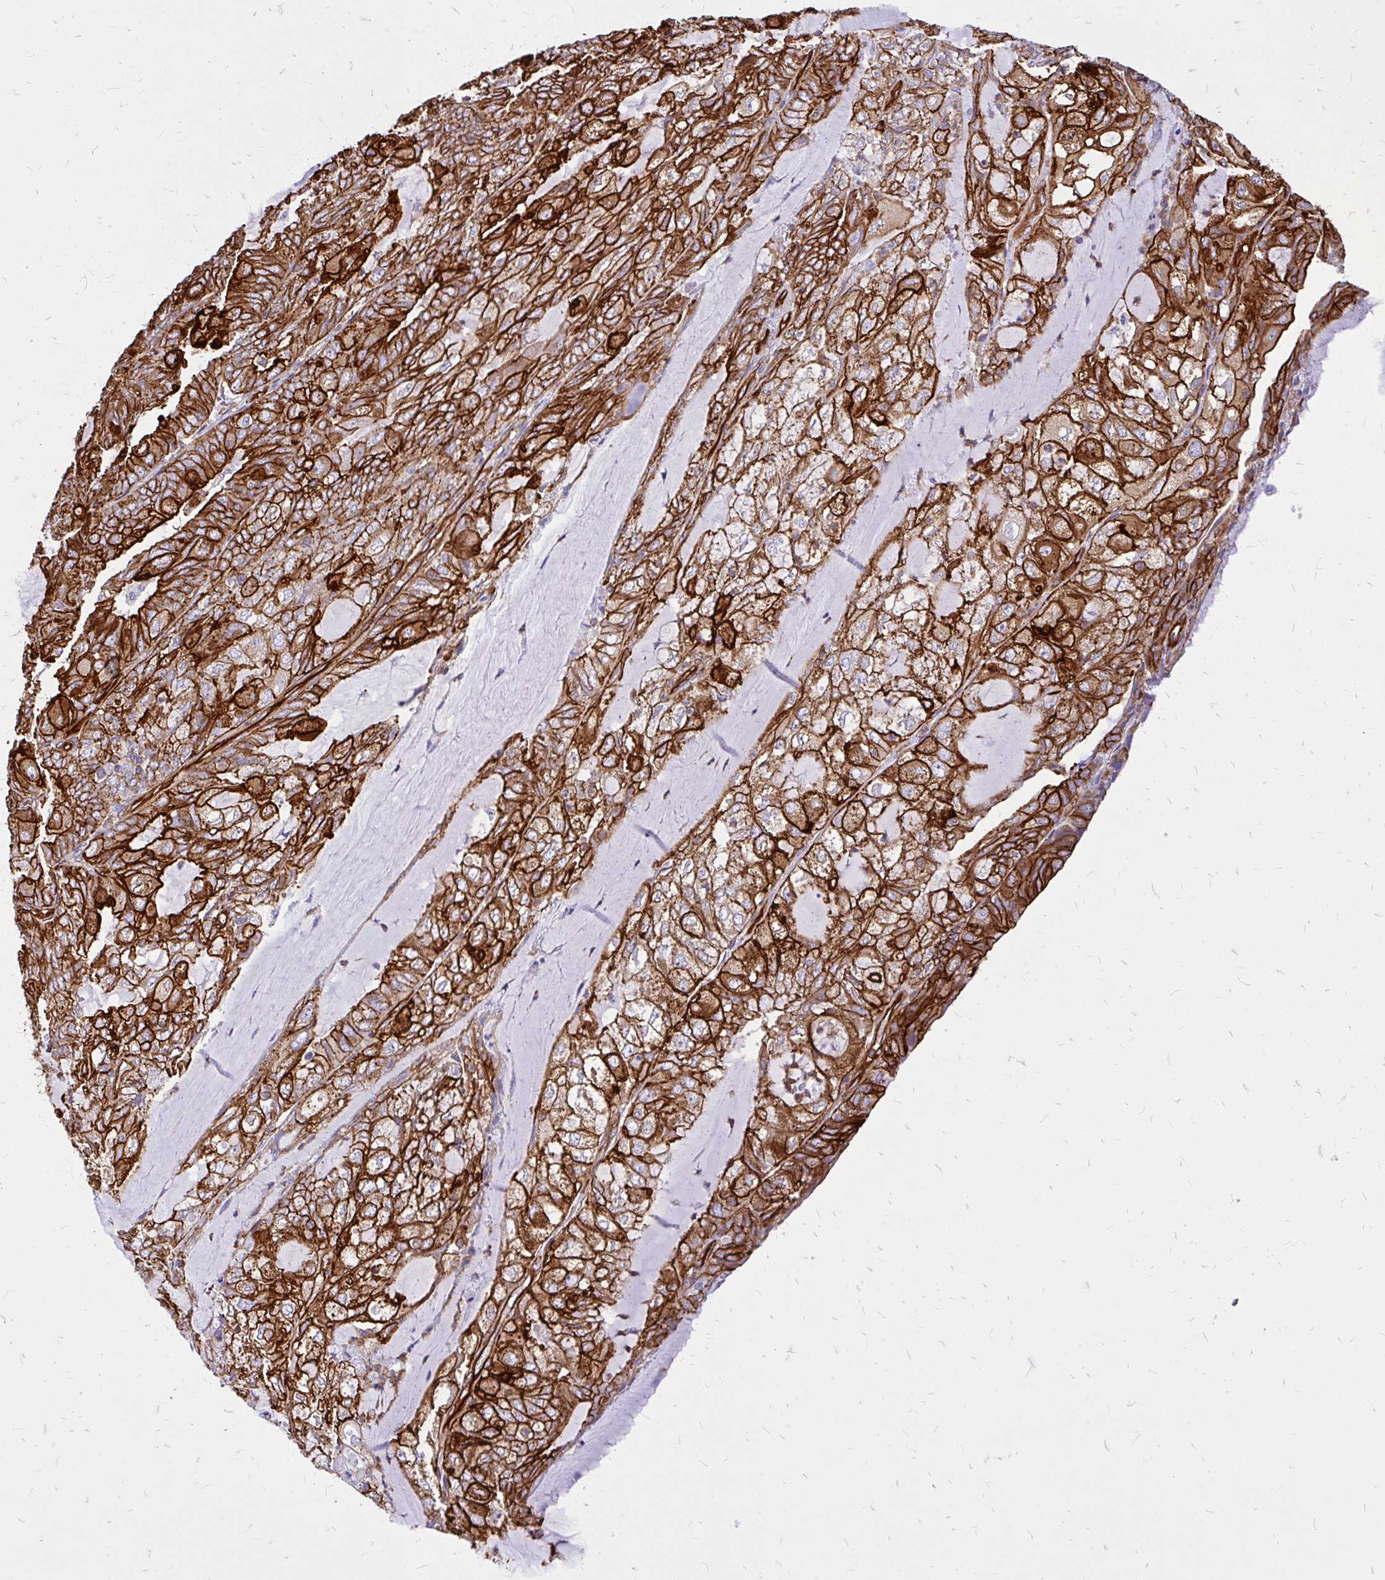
{"staining": {"intensity": "strong", "quantity": ">75%", "location": "cytoplasmic/membranous"}, "tissue": "endometrial cancer", "cell_type": "Tumor cells", "image_type": "cancer", "snomed": [{"axis": "morphology", "description": "Adenocarcinoma, NOS"}, {"axis": "topography", "description": "Endometrium"}], "caption": "Endometrial cancer (adenocarcinoma) stained with immunohistochemistry (IHC) shows strong cytoplasmic/membranous staining in about >75% of tumor cells.", "gene": "MAP1LC3B", "patient": {"sex": "female", "age": 81}}